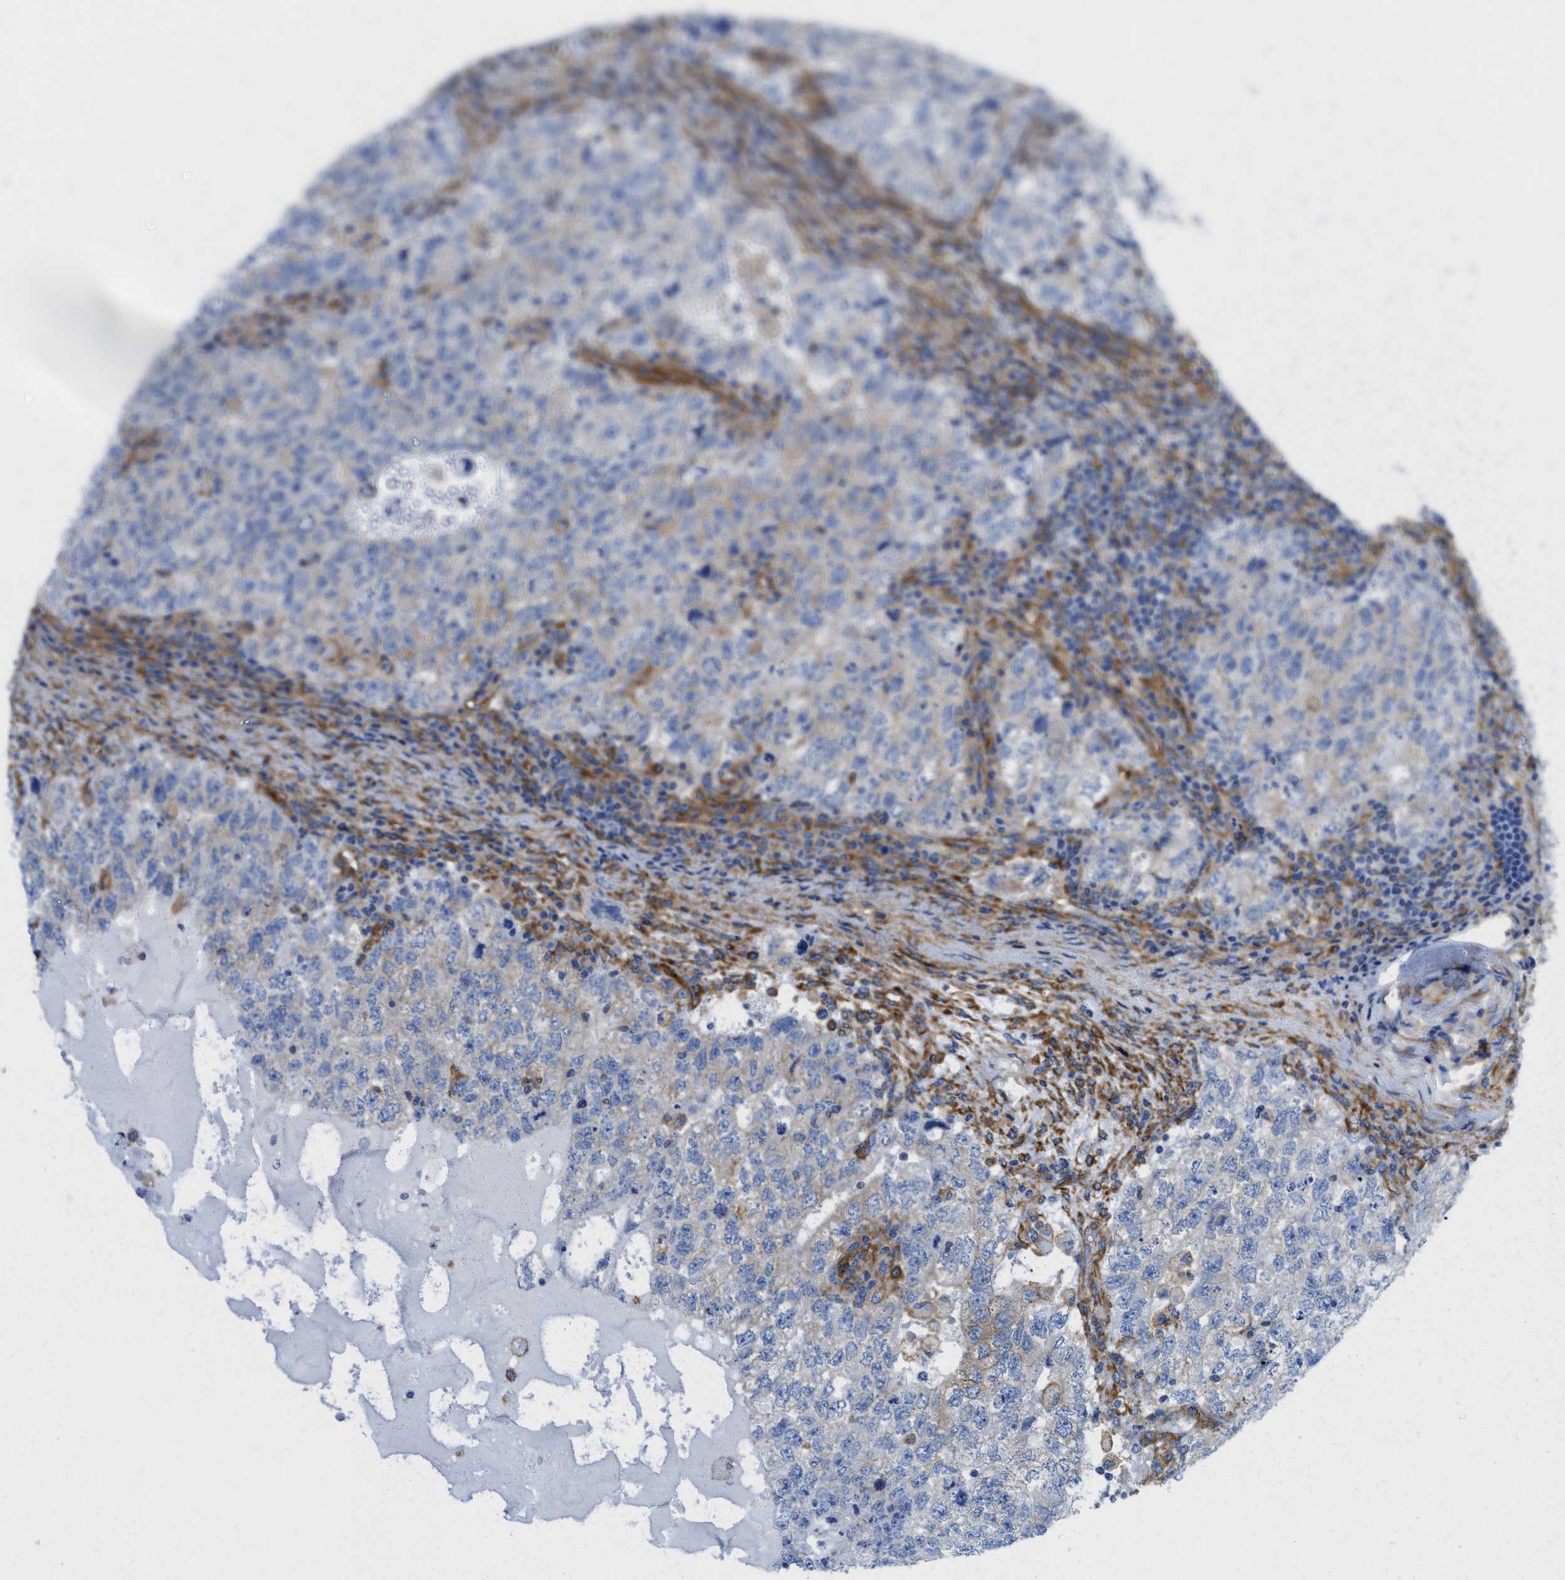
{"staining": {"intensity": "weak", "quantity": "<25%", "location": "cytoplasmic/membranous"}, "tissue": "testis cancer", "cell_type": "Tumor cells", "image_type": "cancer", "snomed": [{"axis": "morphology", "description": "Carcinoma, Embryonal, NOS"}, {"axis": "topography", "description": "Testis"}], "caption": "High magnification brightfield microscopy of testis cancer stained with DAB (3,3'-diaminobenzidine) (brown) and counterstained with hematoxylin (blue): tumor cells show no significant expression.", "gene": "HIP1", "patient": {"sex": "male", "age": 36}}